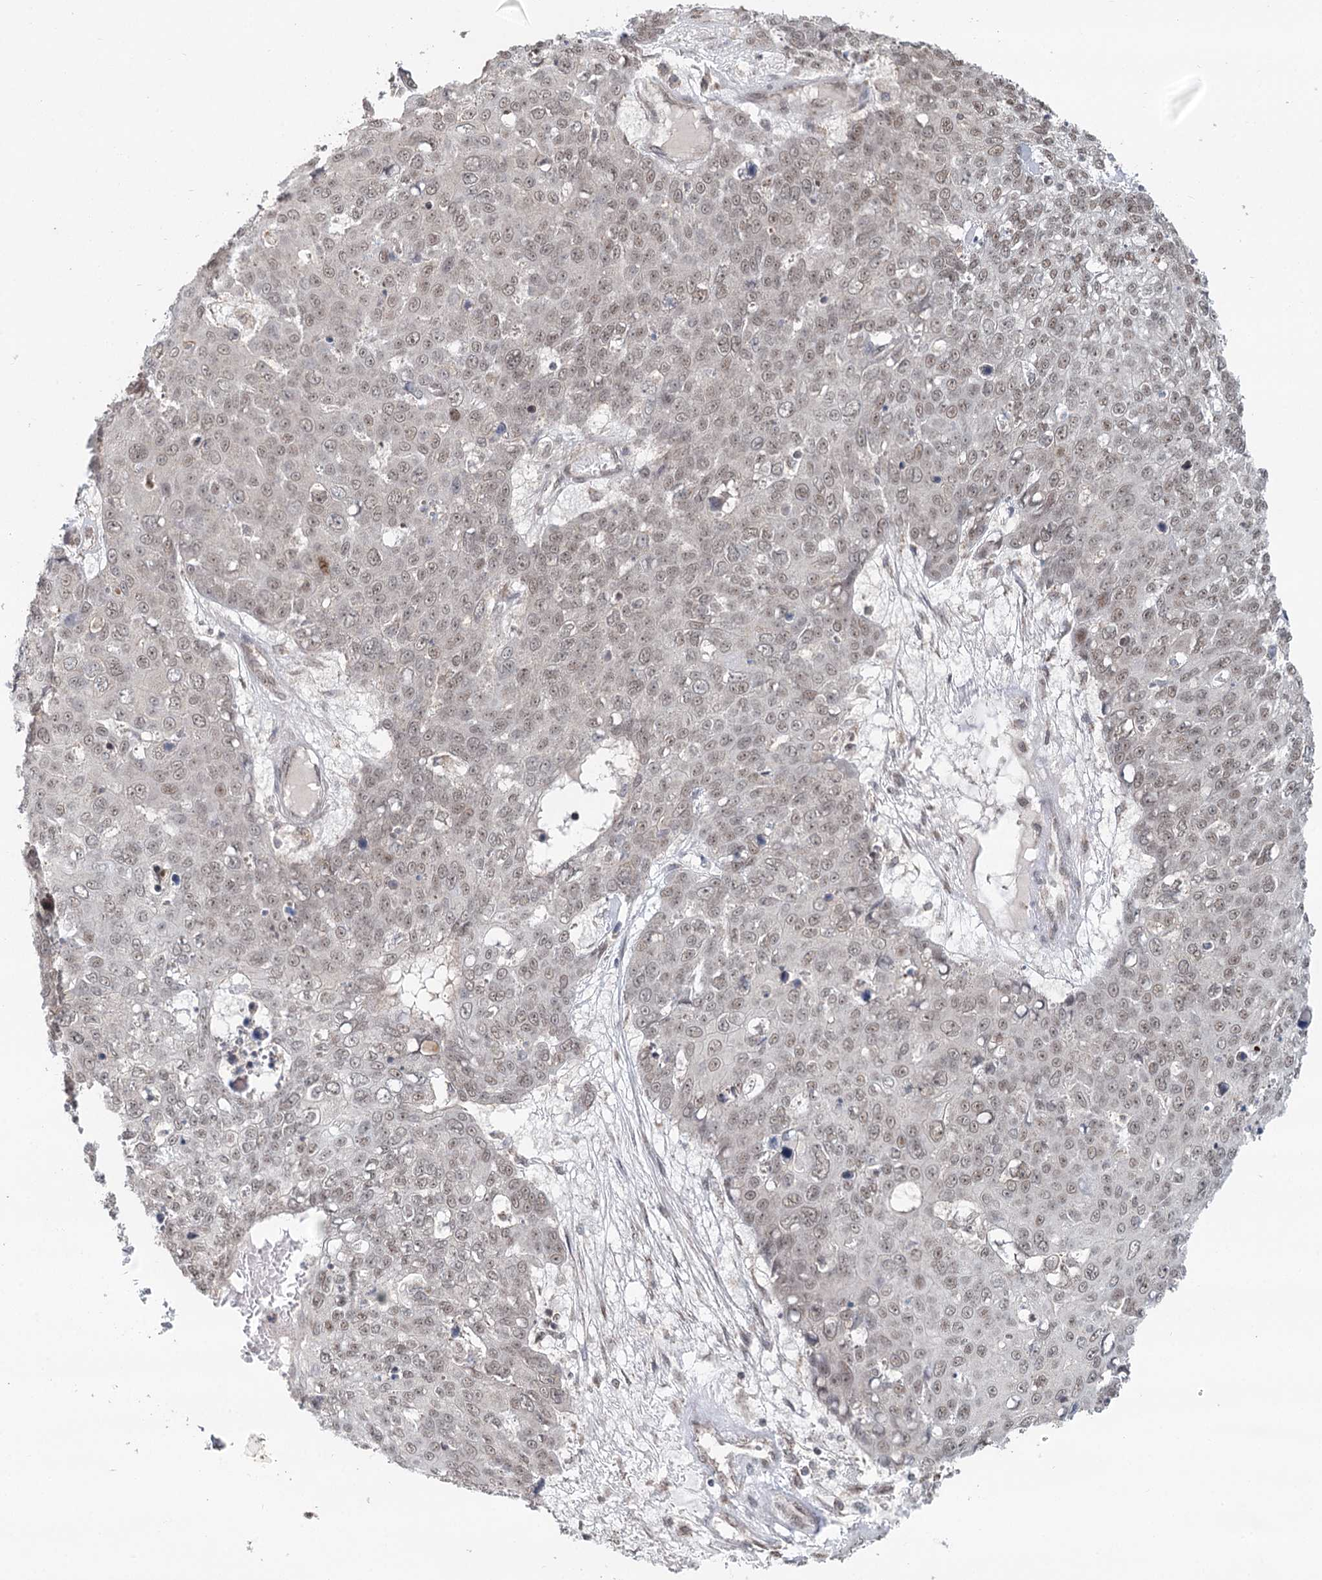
{"staining": {"intensity": "weak", "quantity": "25%-75%", "location": "nuclear"}, "tissue": "skin cancer", "cell_type": "Tumor cells", "image_type": "cancer", "snomed": [{"axis": "morphology", "description": "Squamous cell carcinoma, NOS"}, {"axis": "topography", "description": "Skin"}], "caption": "The photomicrograph demonstrates immunohistochemical staining of squamous cell carcinoma (skin). There is weak nuclear expression is identified in approximately 25%-75% of tumor cells.", "gene": "GPALPP1", "patient": {"sex": "male", "age": 71}}